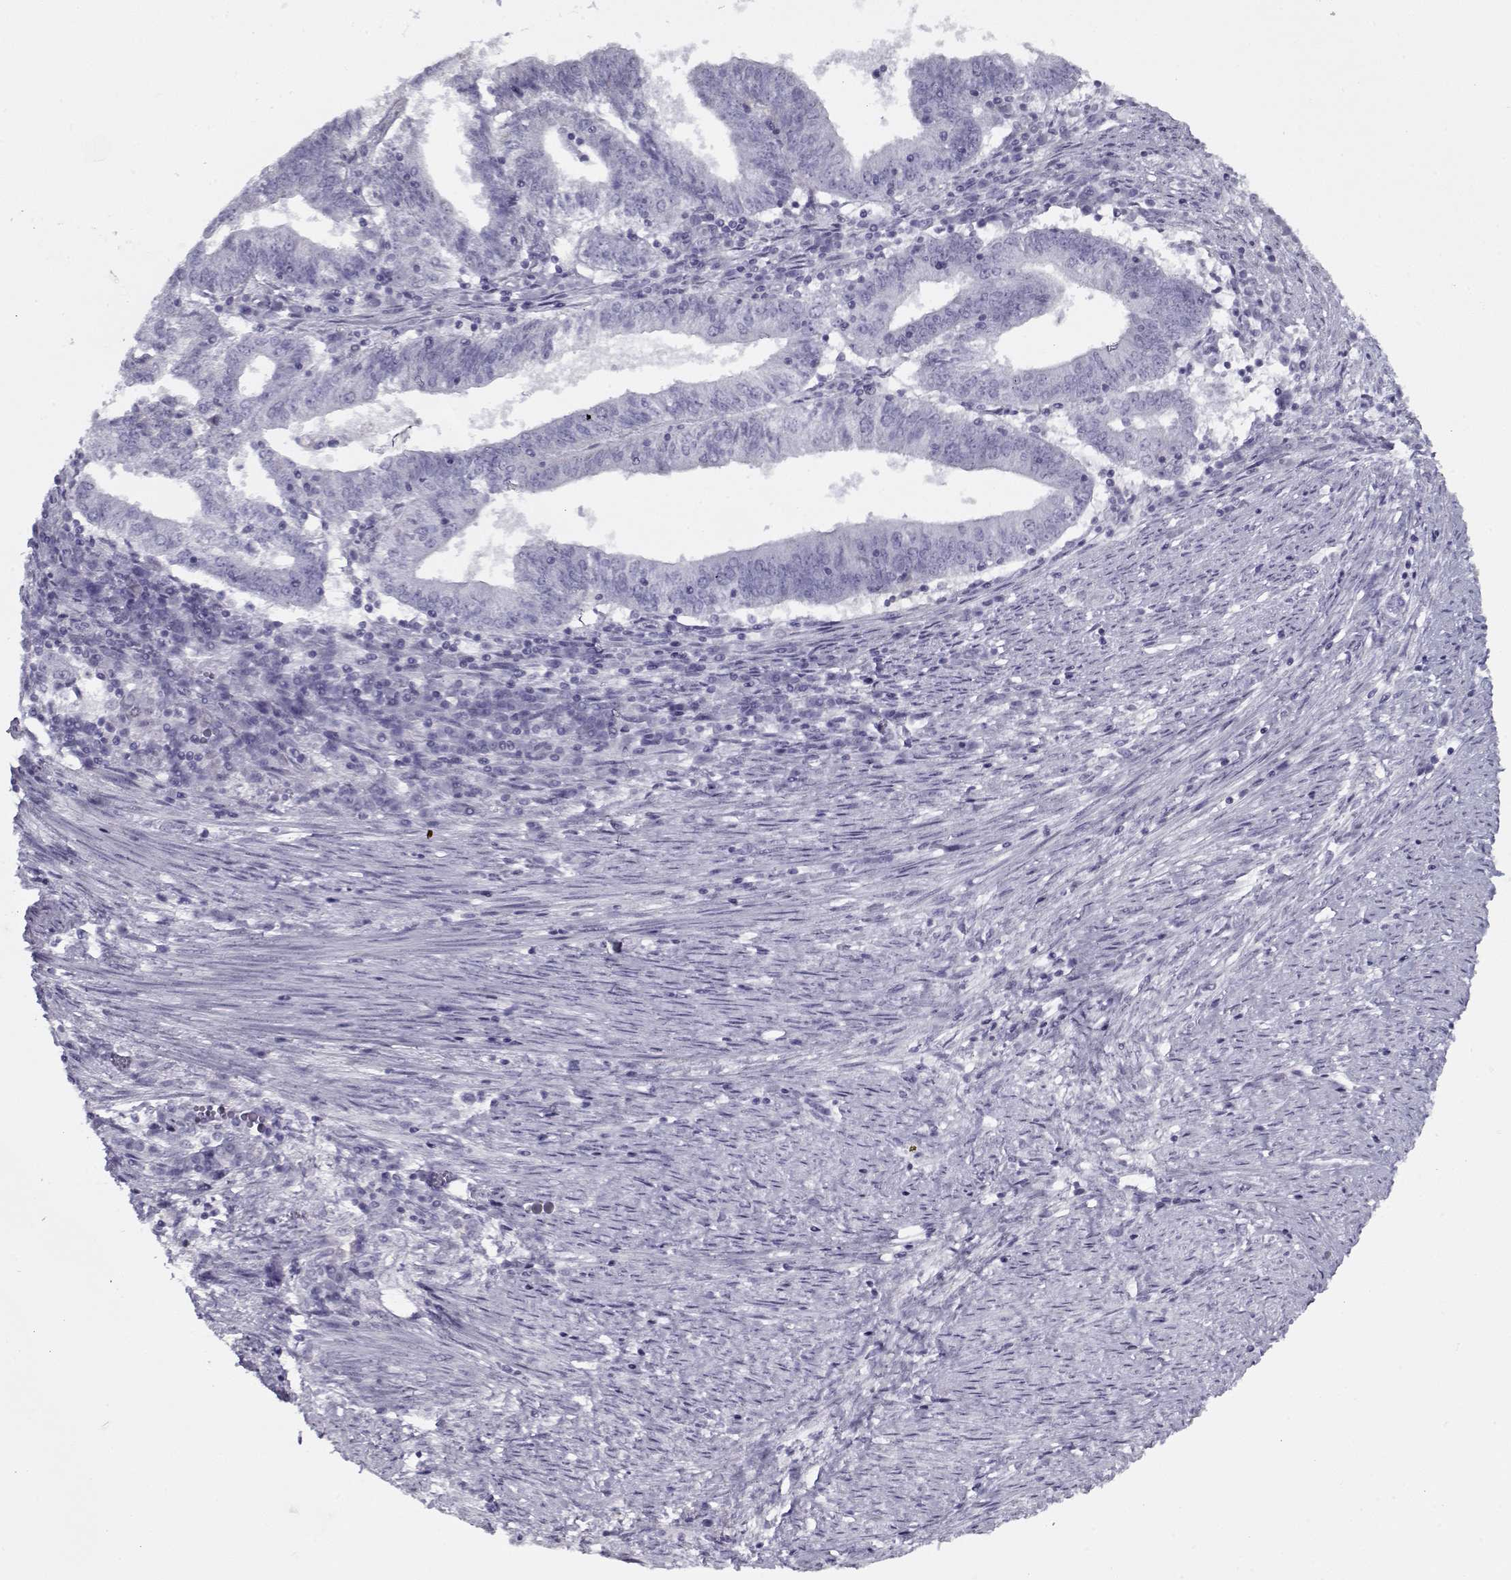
{"staining": {"intensity": "negative", "quantity": "none", "location": "none"}, "tissue": "endometrial cancer", "cell_type": "Tumor cells", "image_type": "cancer", "snomed": [{"axis": "morphology", "description": "Adenocarcinoma, NOS"}, {"axis": "topography", "description": "Endometrium"}], "caption": "High magnification brightfield microscopy of endometrial adenocarcinoma stained with DAB (brown) and counterstained with hematoxylin (blue): tumor cells show no significant expression.", "gene": "PP2D1", "patient": {"sex": "female", "age": 82}}